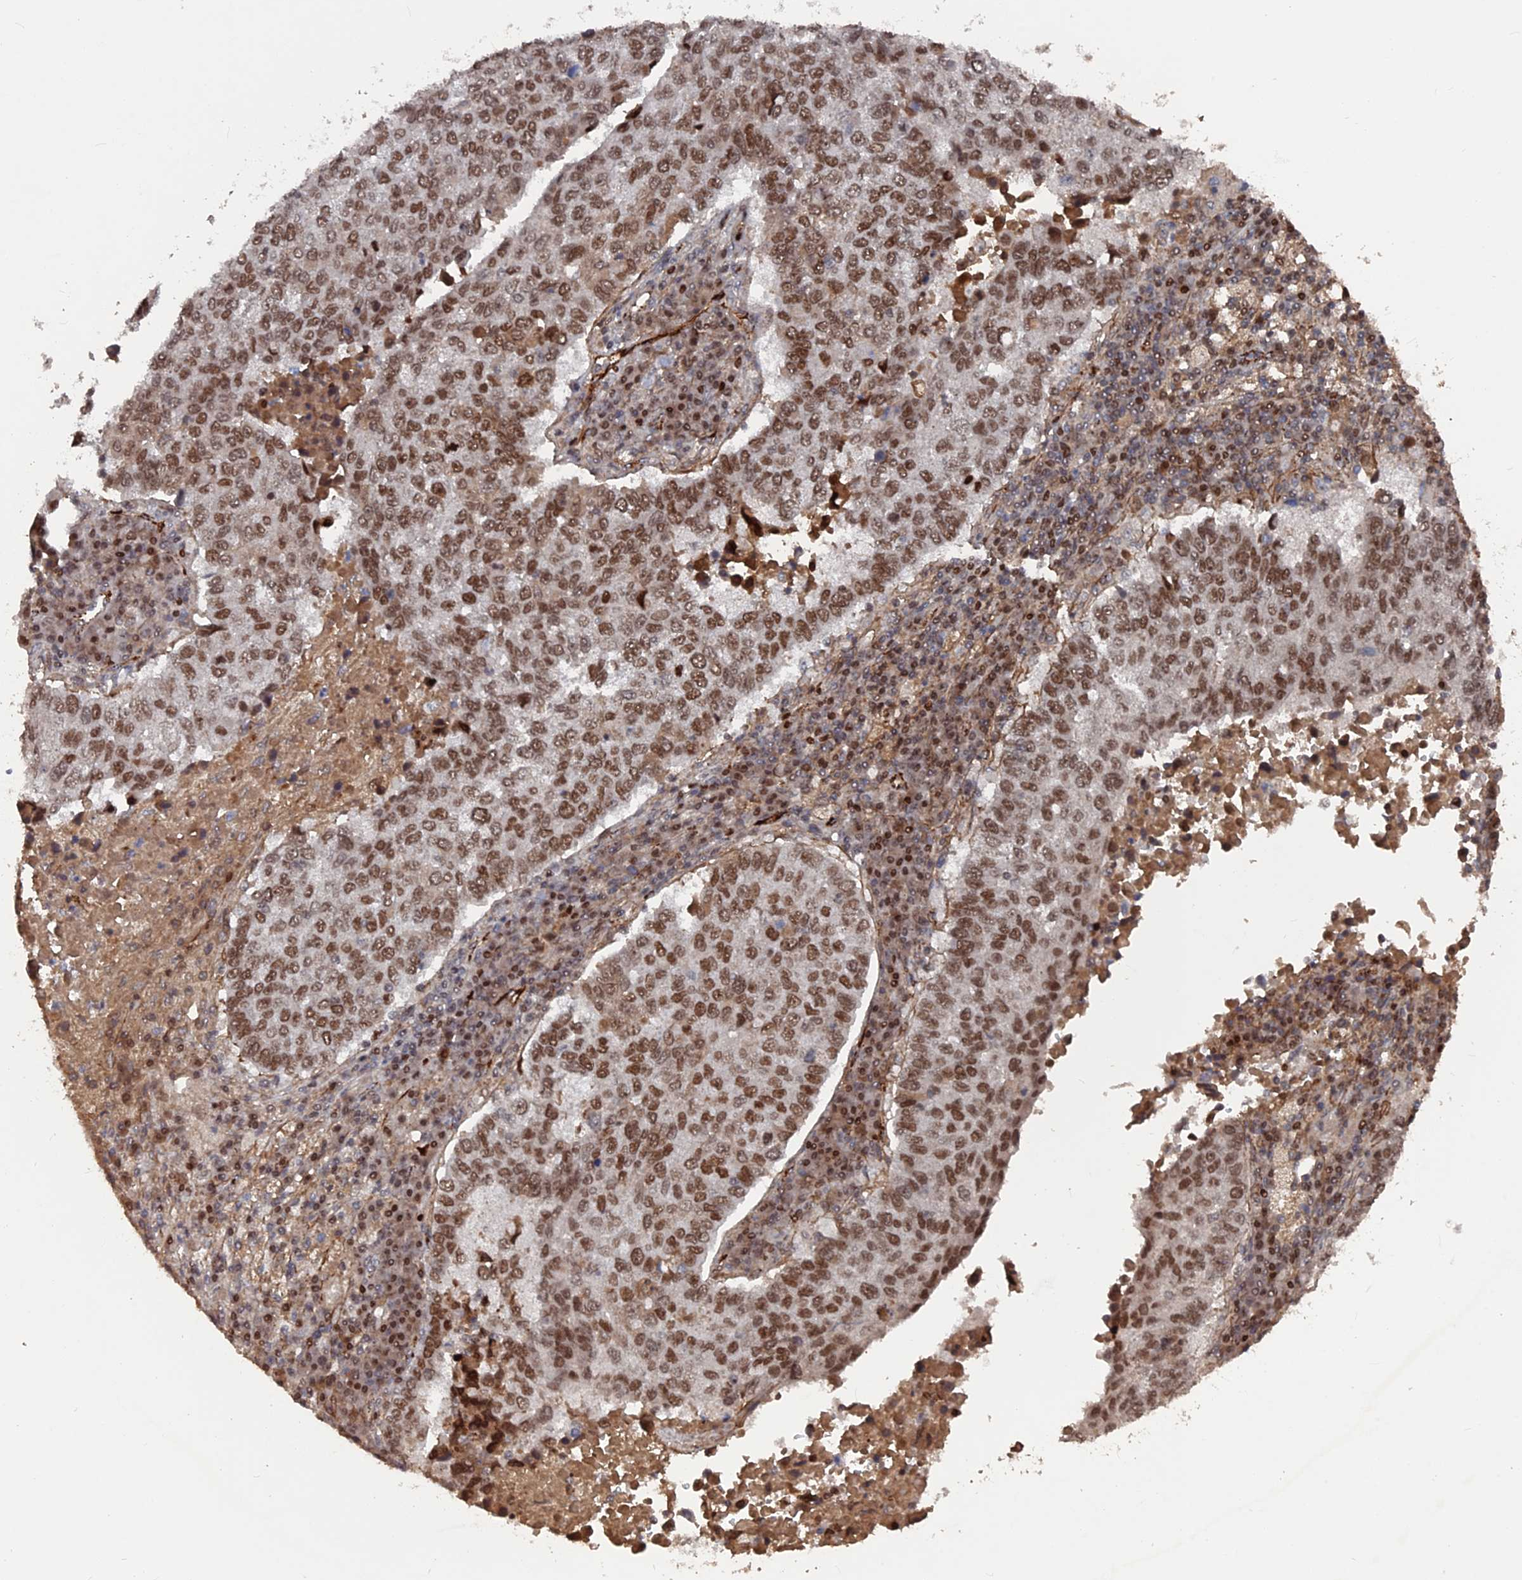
{"staining": {"intensity": "moderate", "quantity": ">75%", "location": "nuclear"}, "tissue": "lung cancer", "cell_type": "Tumor cells", "image_type": "cancer", "snomed": [{"axis": "morphology", "description": "Squamous cell carcinoma, NOS"}, {"axis": "topography", "description": "Lung"}], "caption": "About >75% of tumor cells in lung squamous cell carcinoma show moderate nuclear protein staining as visualized by brown immunohistochemical staining.", "gene": "SH3D21", "patient": {"sex": "male", "age": 73}}